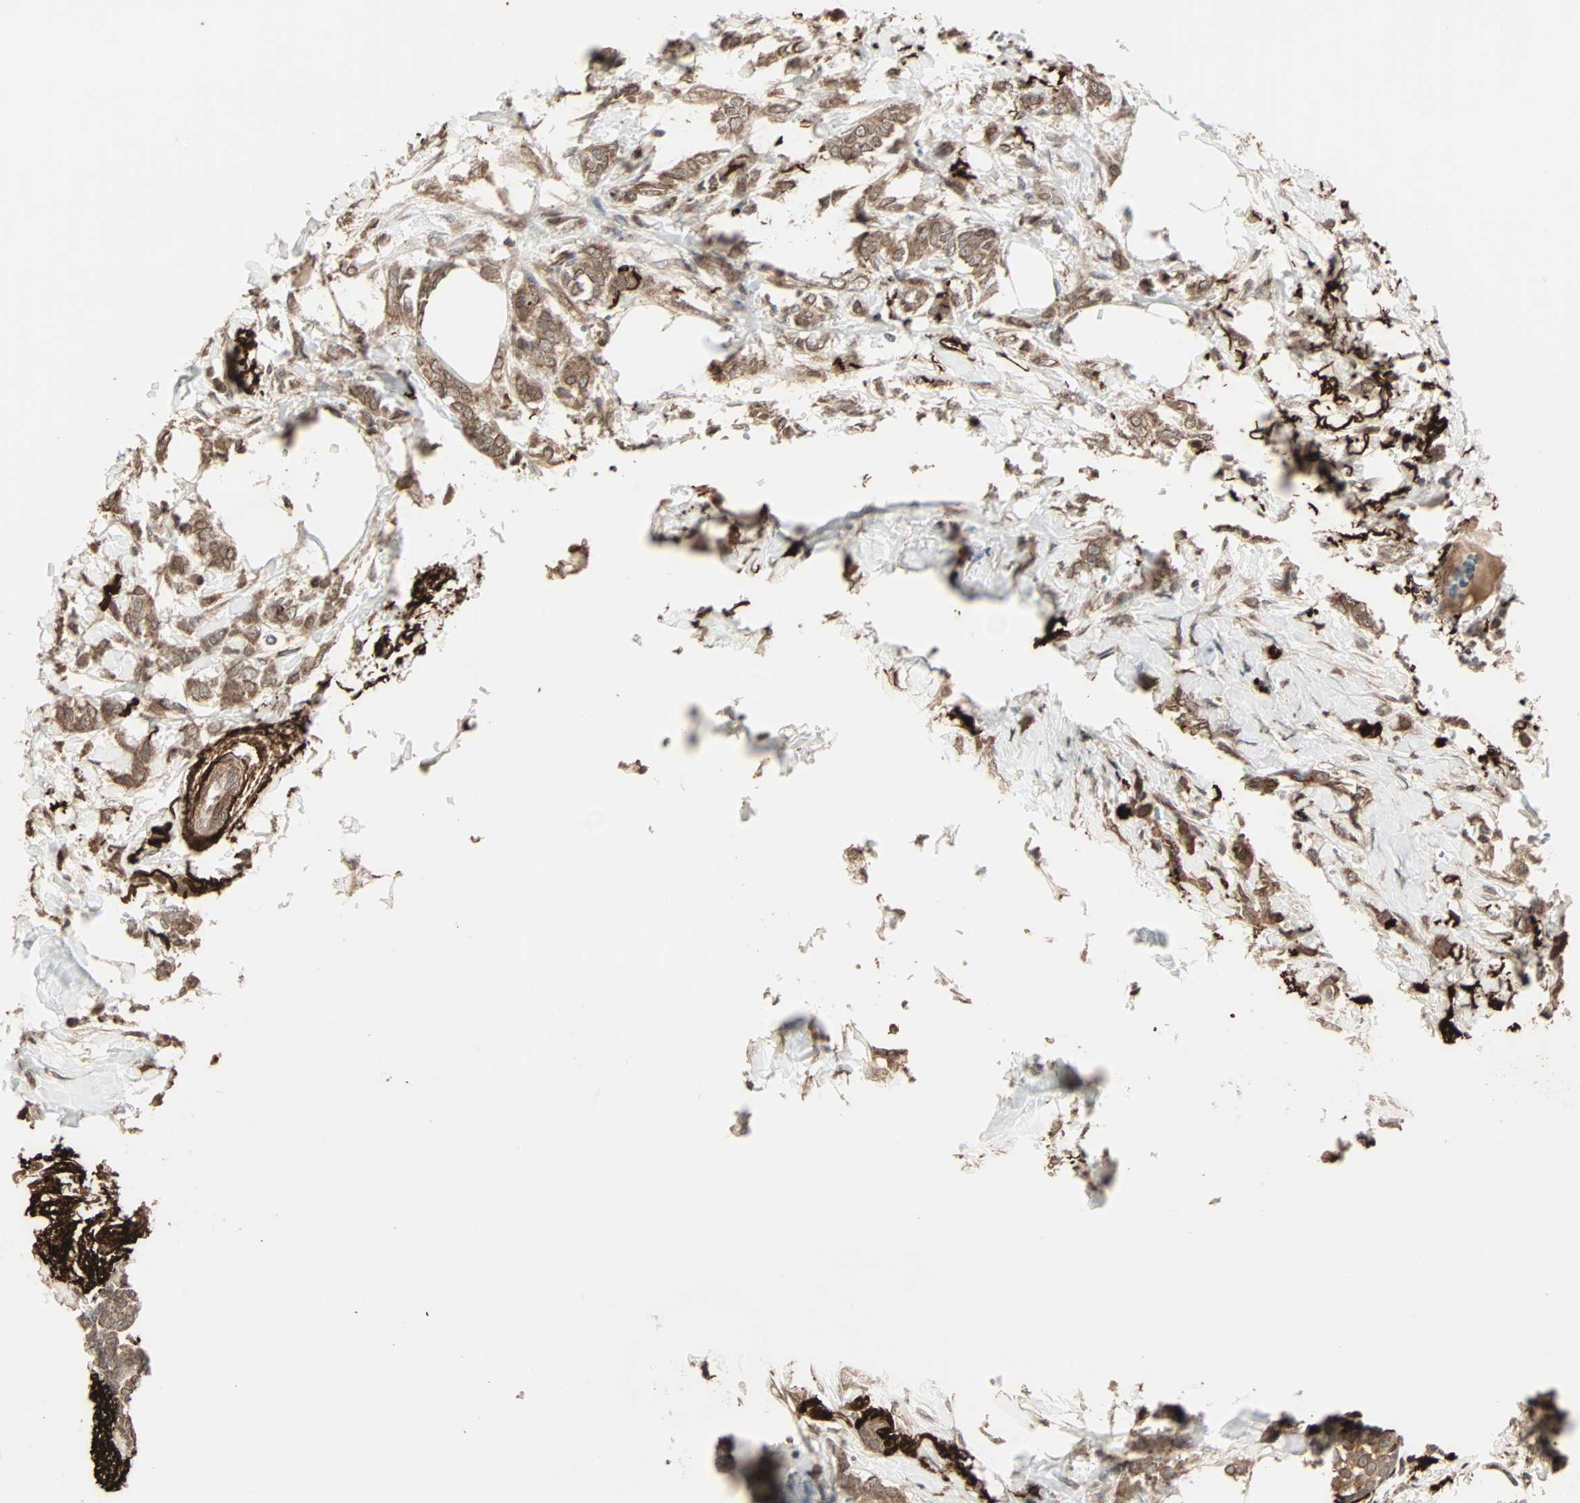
{"staining": {"intensity": "moderate", "quantity": ">75%", "location": "cytoplasmic/membranous"}, "tissue": "breast cancer", "cell_type": "Tumor cells", "image_type": "cancer", "snomed": [{"axis": "morphology", "description": "Lobular carcinoma, in situ"}, {"axis": "morphology", "description": "Lobular carcinoma"}, {"axis": "topography", "description": "Breast"}], "caption": "Immunohistochemical staining of lobular carcinoma (breast) reveals moderate cytoplasmic/membranous protein staining in about >75% of tumor cells. (brown staining indicates protein expression, while blue staining denotes nuclei).", "gene": "CALCRL", "patient": {"sex": "female", "age": 41}}